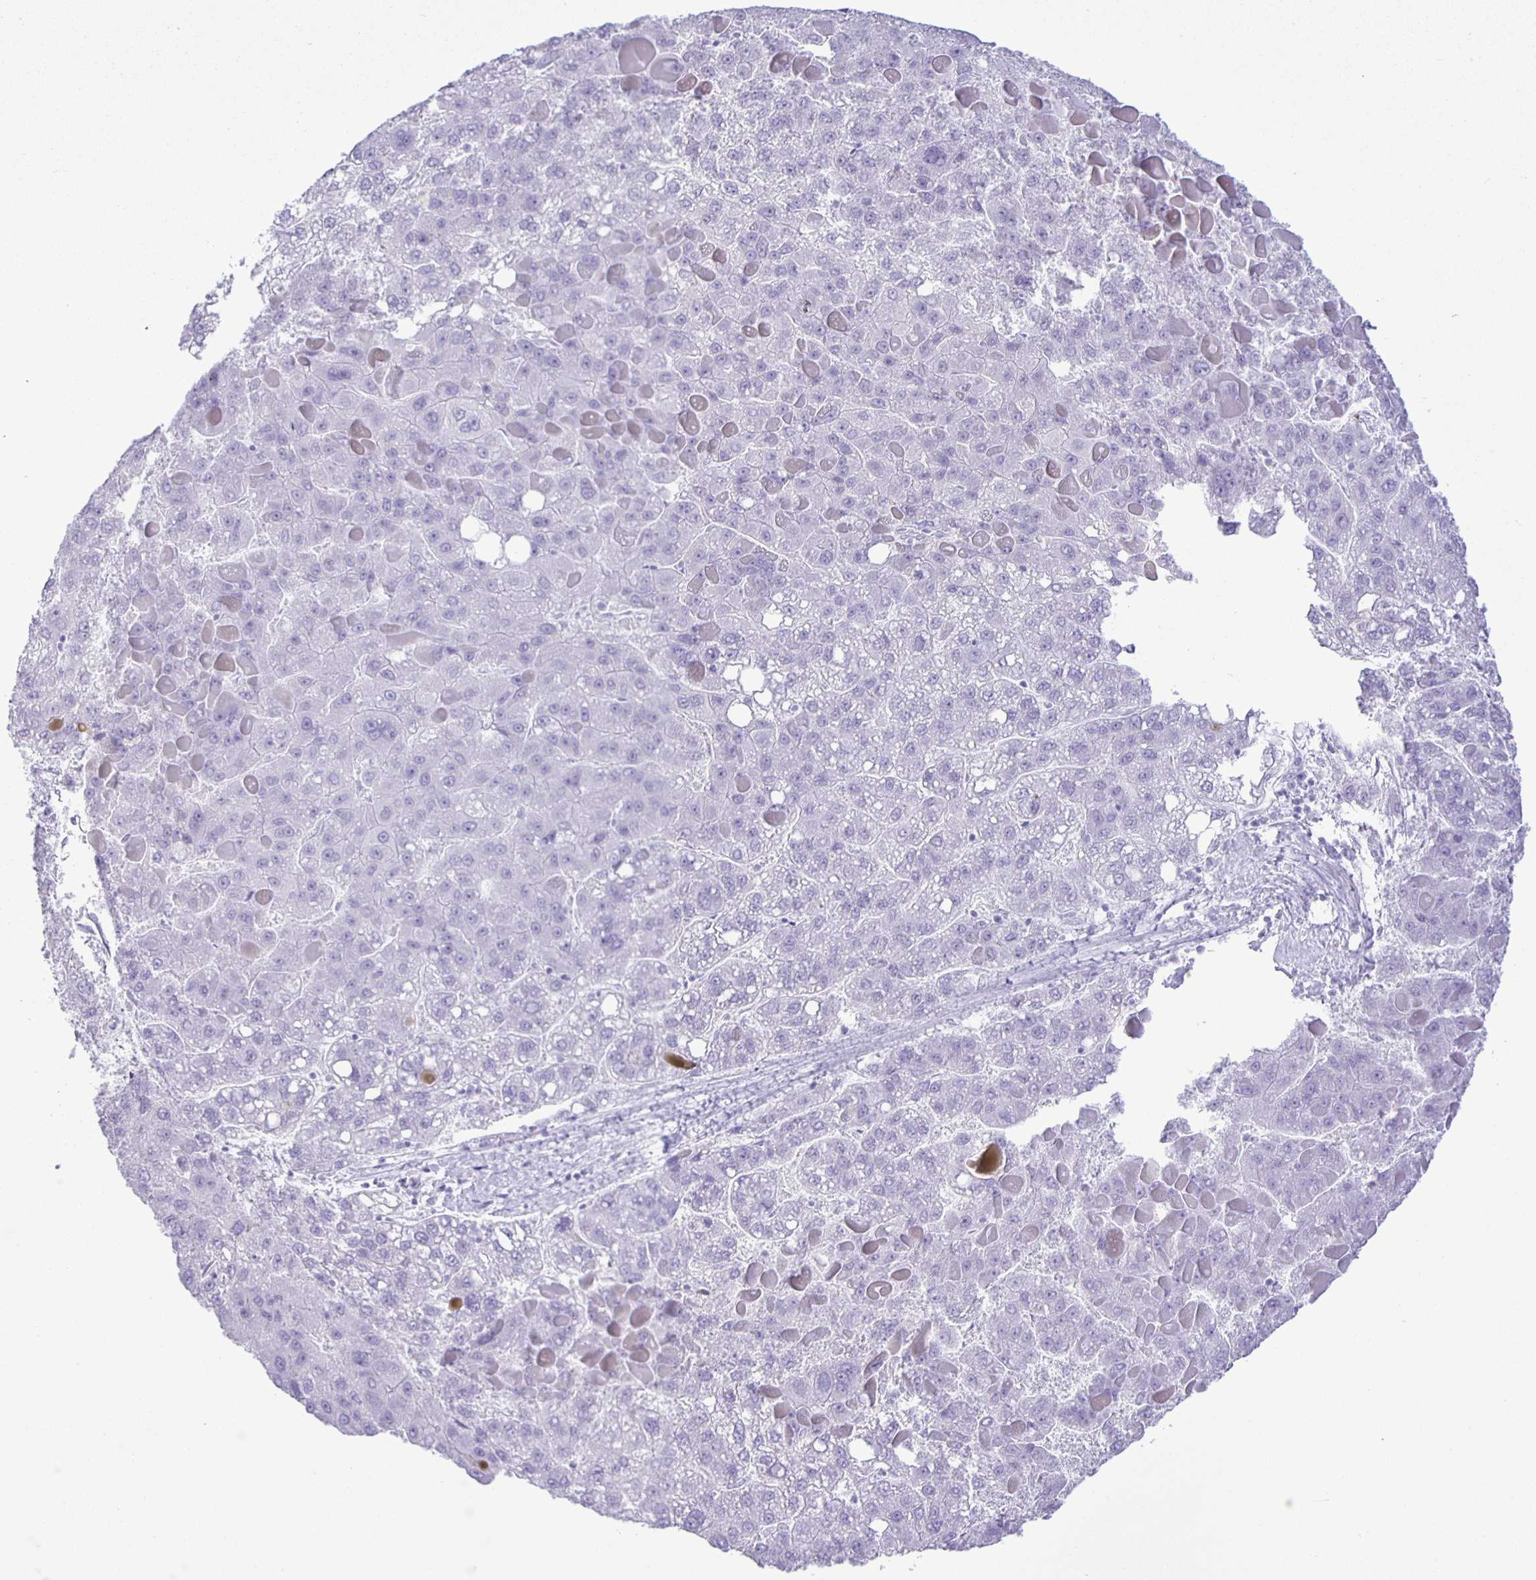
{"staining": {"intensity": "negative", "quantity": "none", "location": "none"}, "tissue": "liver cancer", "cell_type": "Tumor cells", "image_type": "cancer", "snomed": [{"axis": "morphology", "description": "Carcinoma, Hepatocellular, NOS"}, {"axis": "topography", "description": "Liver"}], "caption": "IHC histopathology image of neoplastic tissue: human liver cancer stained with DAB shows no significant protein positivity in tumor cells. (DAB (3,3'-diaminobenzidine) IHC visualized using brightfield microscopy, high magnification).", "gene": "EZHIP", "patient": {"sex": "female", "age": 82}}